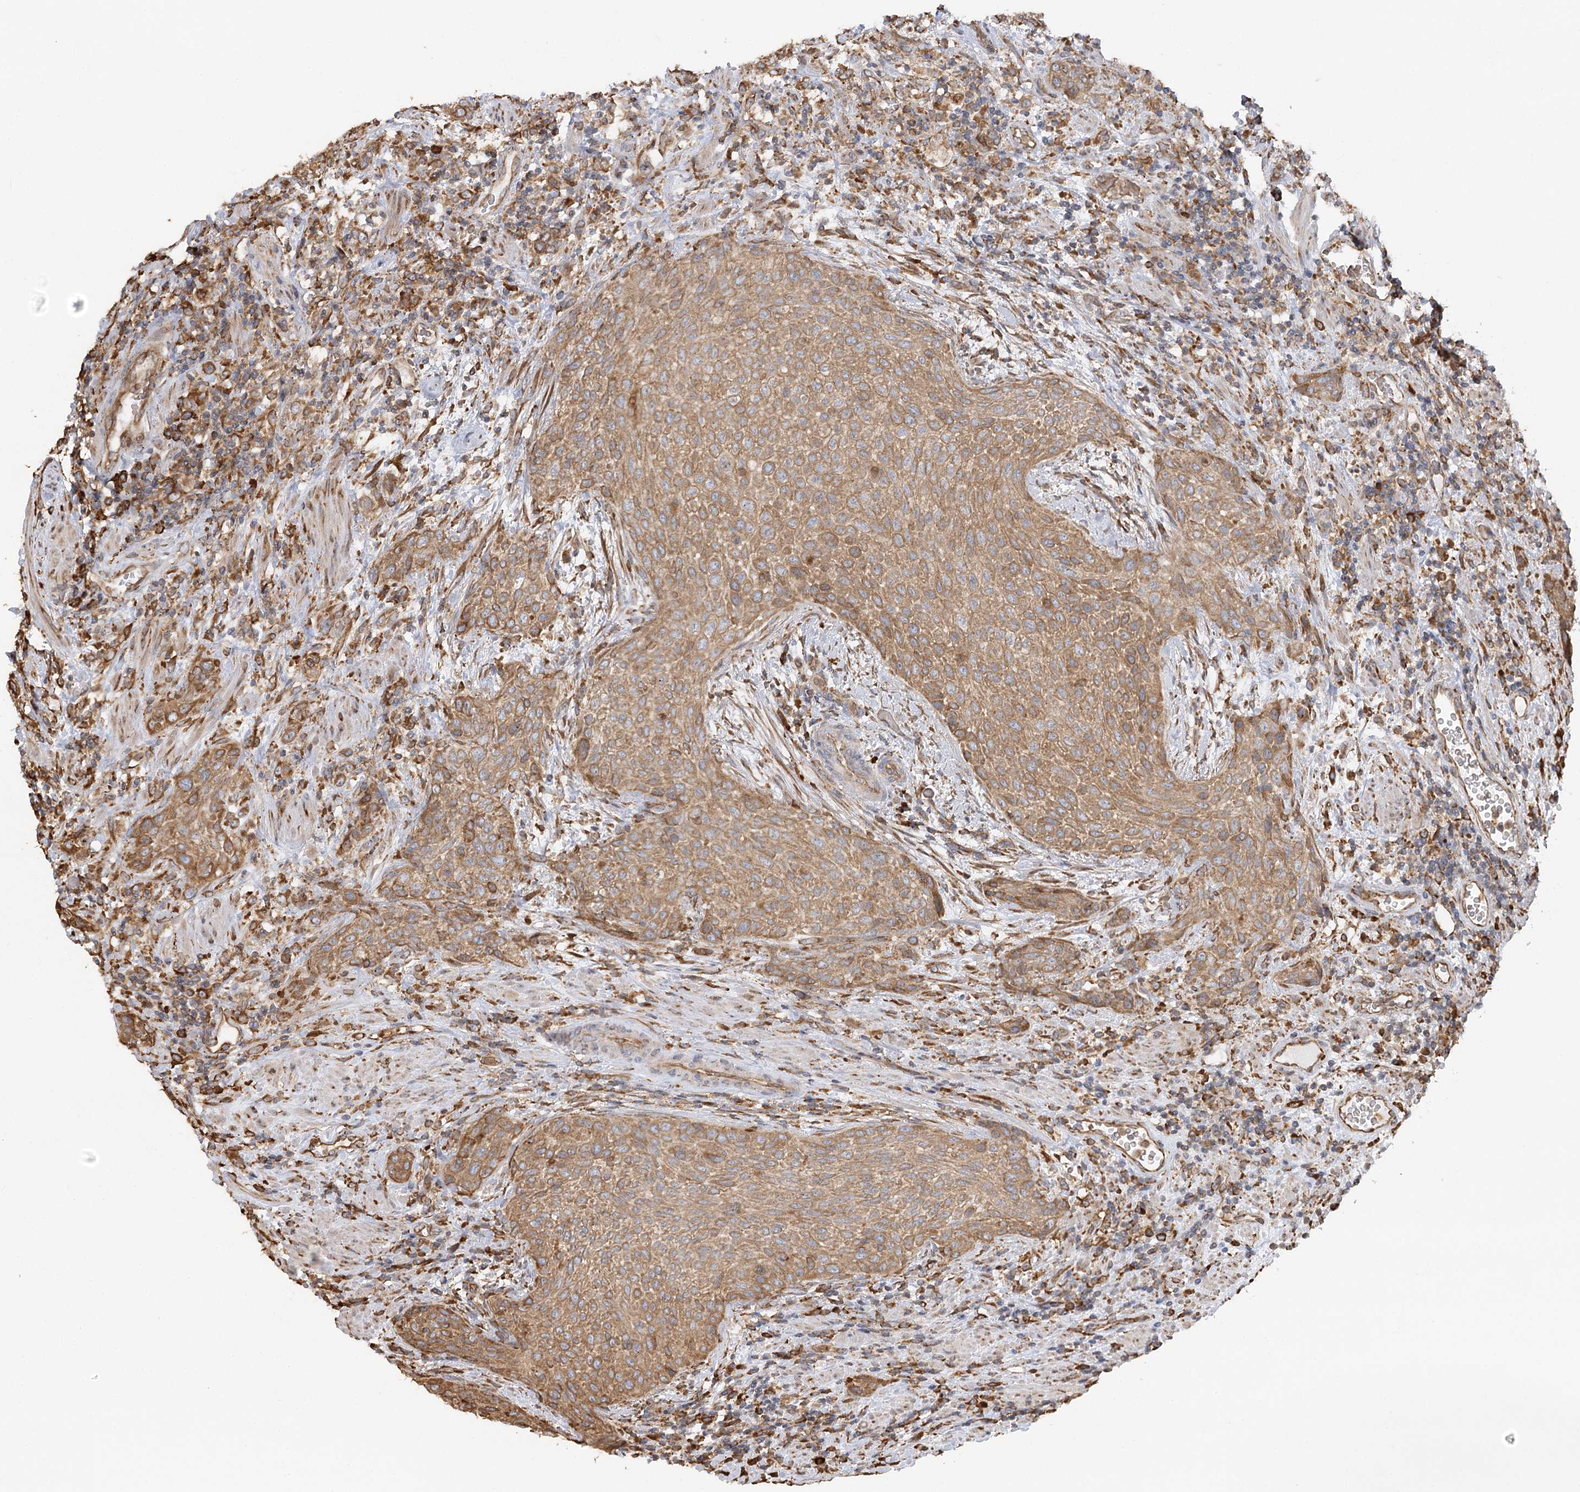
{"staining": {"intensity": "moderate", "quantity": ">75%", "location": "cytoplasmic/membranous"}, "tissue": "urothelial cancer", "cell_type": "Tumor cells", "image_type": "cancer", "snomed": [{"axis": "morphology", "description": "Urothelial carcinoma, High grade"}, {"axis": "topography", "description": "Urinary bladder"}], "caption": "Moderate cytoplasmic/membranous positivity for a protein is seen in about >75% of tumor cells of high-grade urothelial carcinoma using immunohistochemistry.", "gene": "ACAP2", "patient": {"sex": "male", "age": 35}}